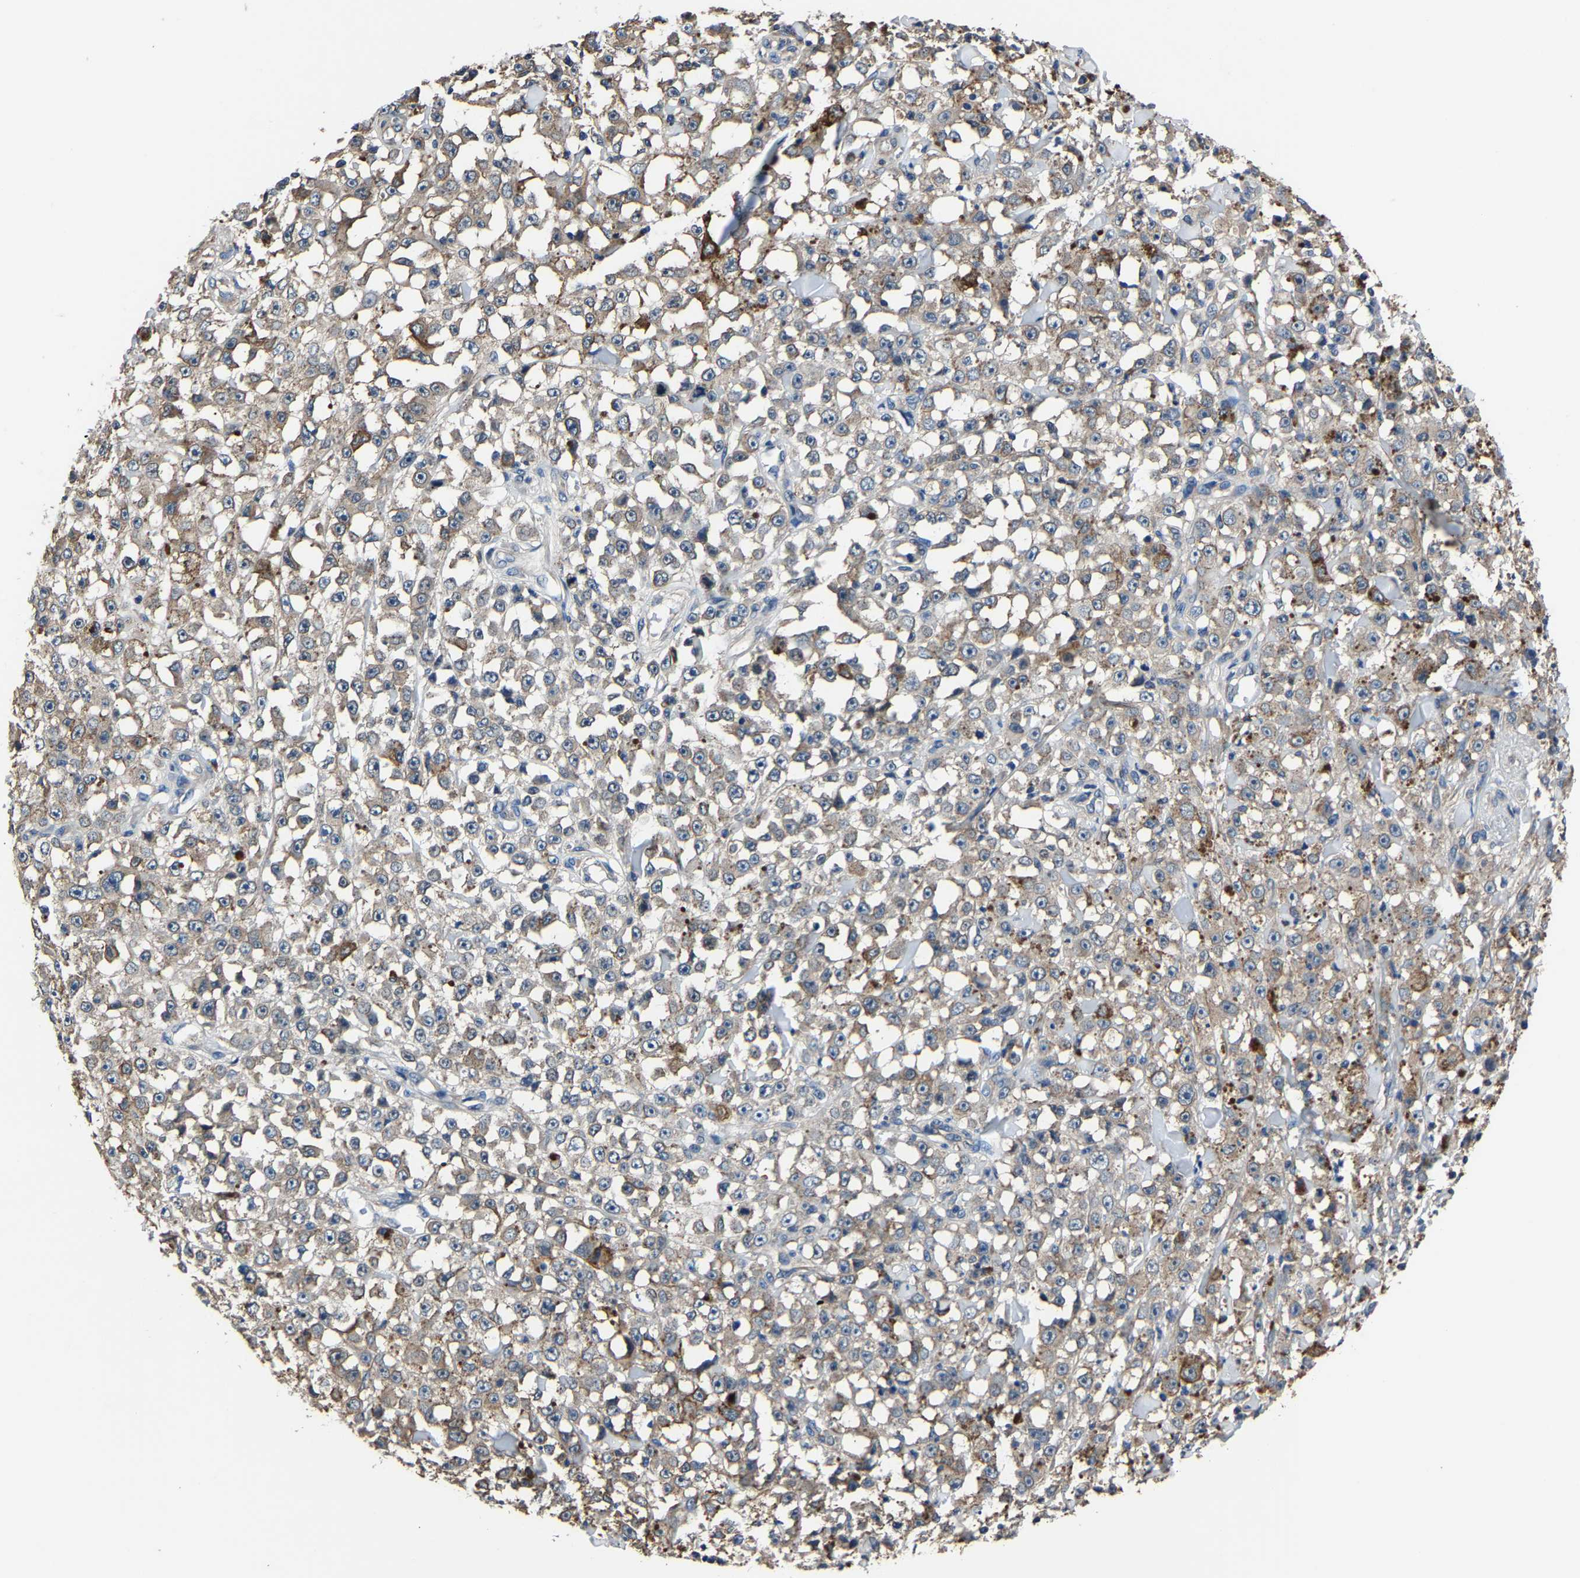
{"staining": {"intensity": "weak", "quantity": ">75%", "location": "cytoplasmic/membranous"}, "tissue": "melanoma", "cell_type": "Tumor cells", "image_type": "cancer", "snomed": [{"axis": "morphology", "description": "Malignant melanoma, NOS"}, {"axis": "topography", "description": "Skin"}], "caption": "Protein staining of melanoma tissue reveals weak cytoplasmic/membranous staining in approximately >75% of tumor cells.", "gene": "STRBP", "patient": {"sex": "female", "age": 82}}